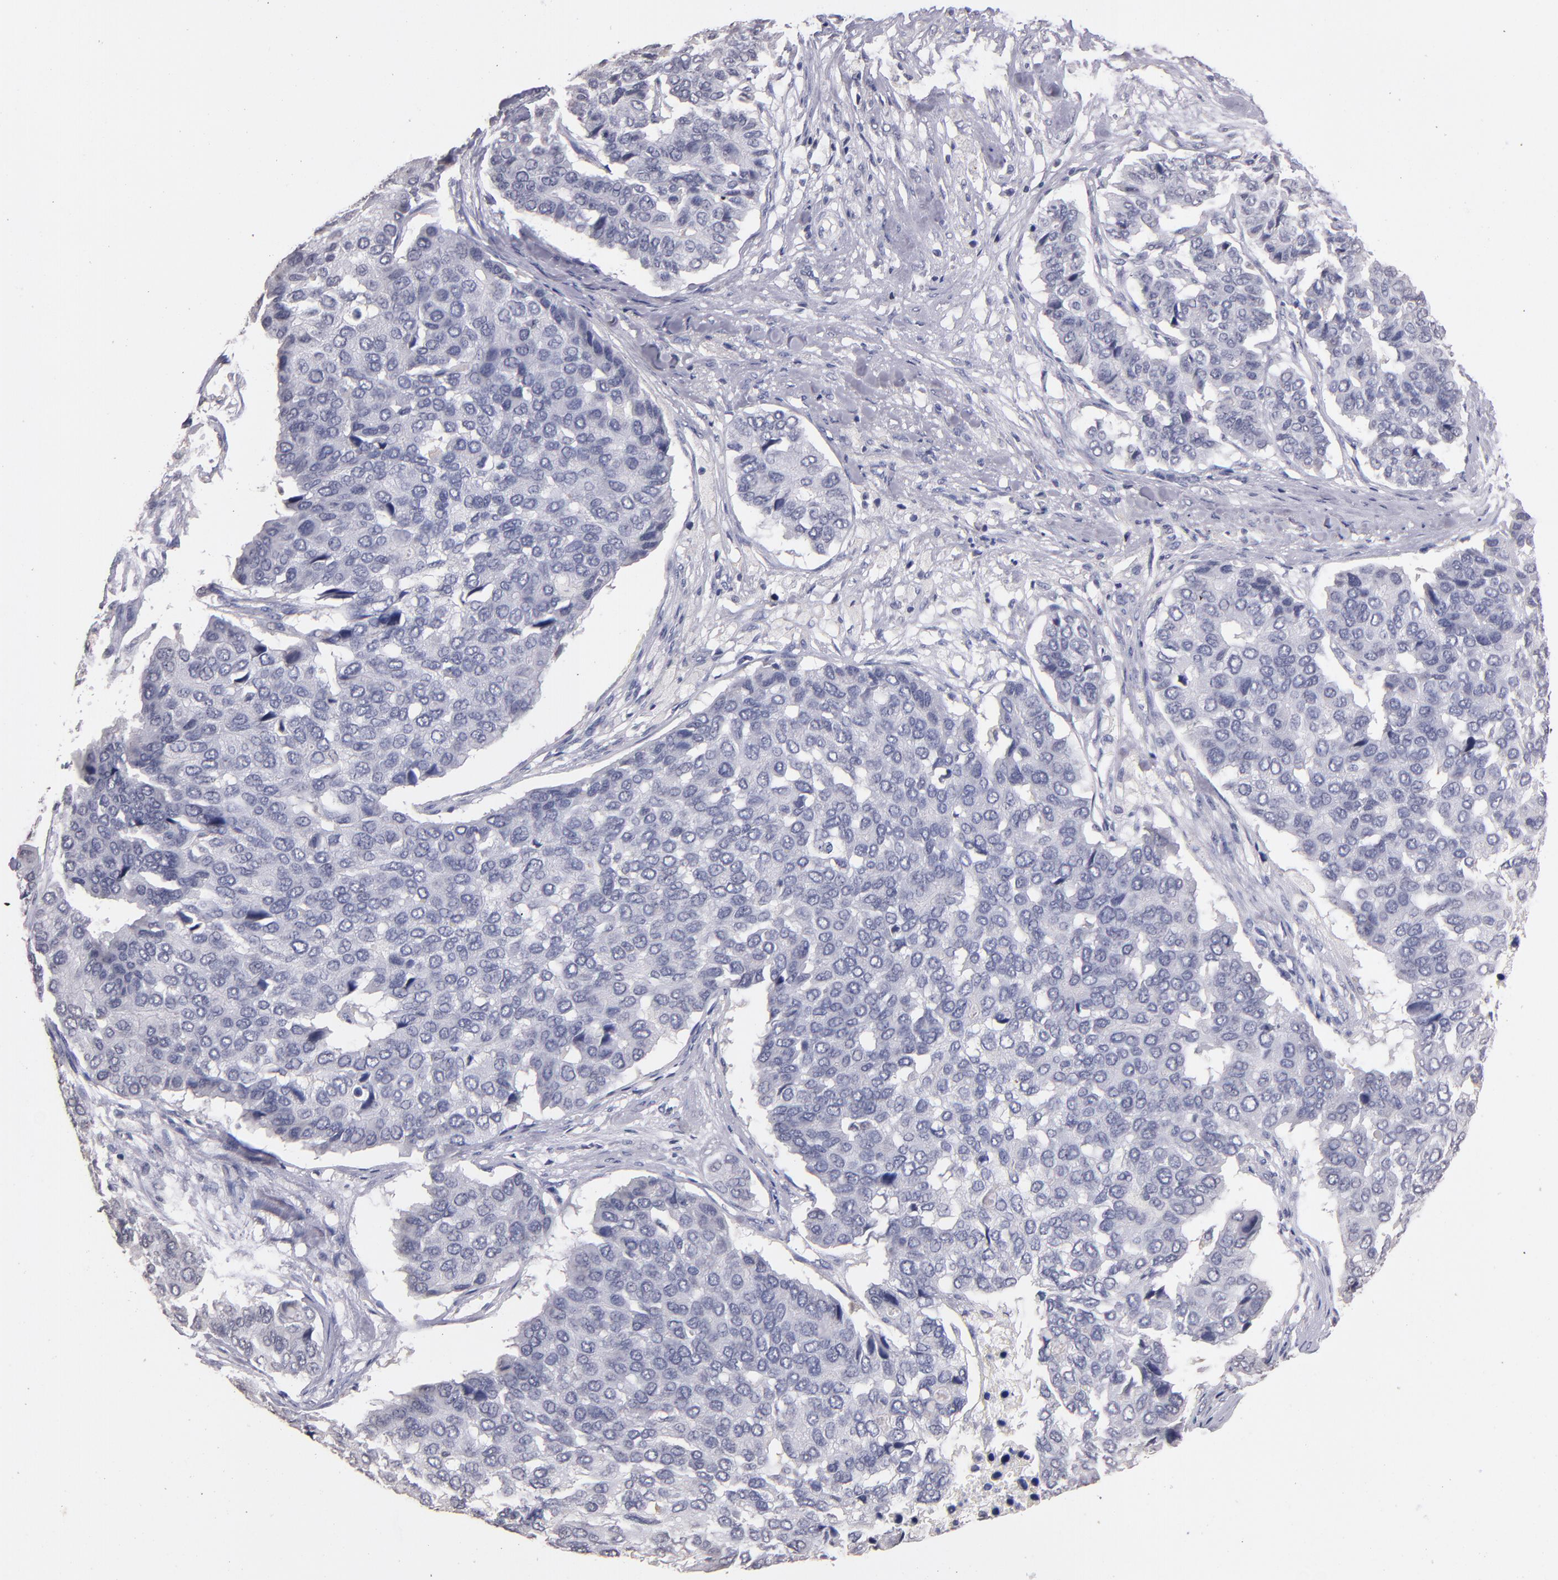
{"staining": {"intensity": "negative", "quantity": "none", "location": "none"}, "tissue": "pancreatic cancer", "cell_type": "Tumor cells", "image_type": "cancer", "snomed": [{"axis": "morphology", "description": "Adenocarcinoma, NOS"}, {"axis": "topography", "description": "Pancreas"}], "caption": "Adenocarcinoma (pancreatic) was stained to show a protein in brown. There is no significant positivity in tumor cells.", "gene": "SOX10", "patient": {"sex": "male", "age": 50}}